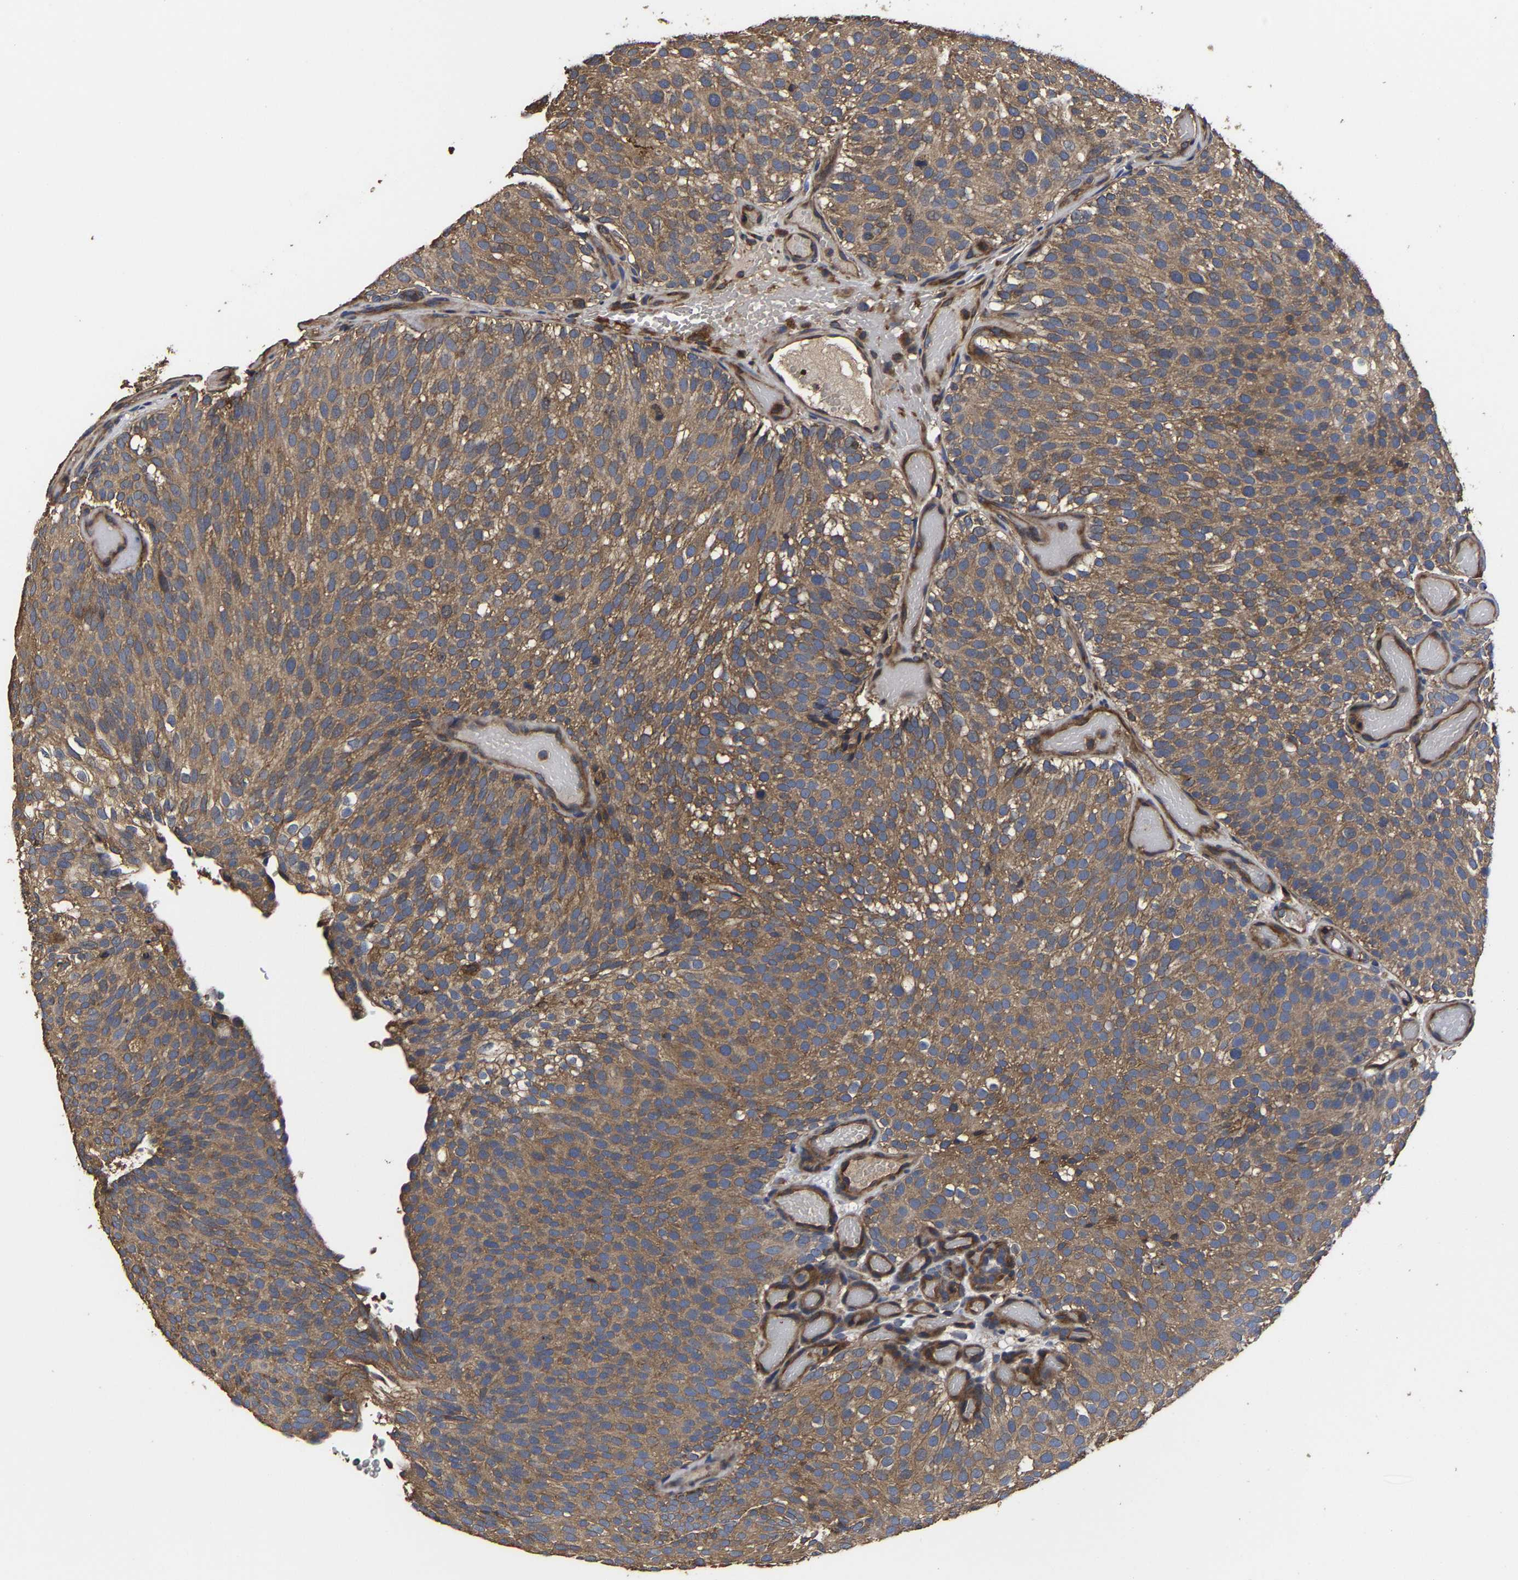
{"staining": {"intensity": "moderate", "quantity": ">75%", "location": "cytoplasmic/membranous"}, "tissue": "urothelial cancer", "cell_type": "Tumor cells", "image_type": "cancer", "snomed": [{"axis": "morphology", "description": "Urothelial carcinoma, Low grade"}, {"axis": "topography", "description": "Urinary bladder"}], "caption": "The image reveals staining of urothelial cancer, revealing moderate cytoplasmic/membranous protein positivity (brown color) within tumor cells.", "gene": "ITCH", "patient": {"sex": "male", "age": 78}}